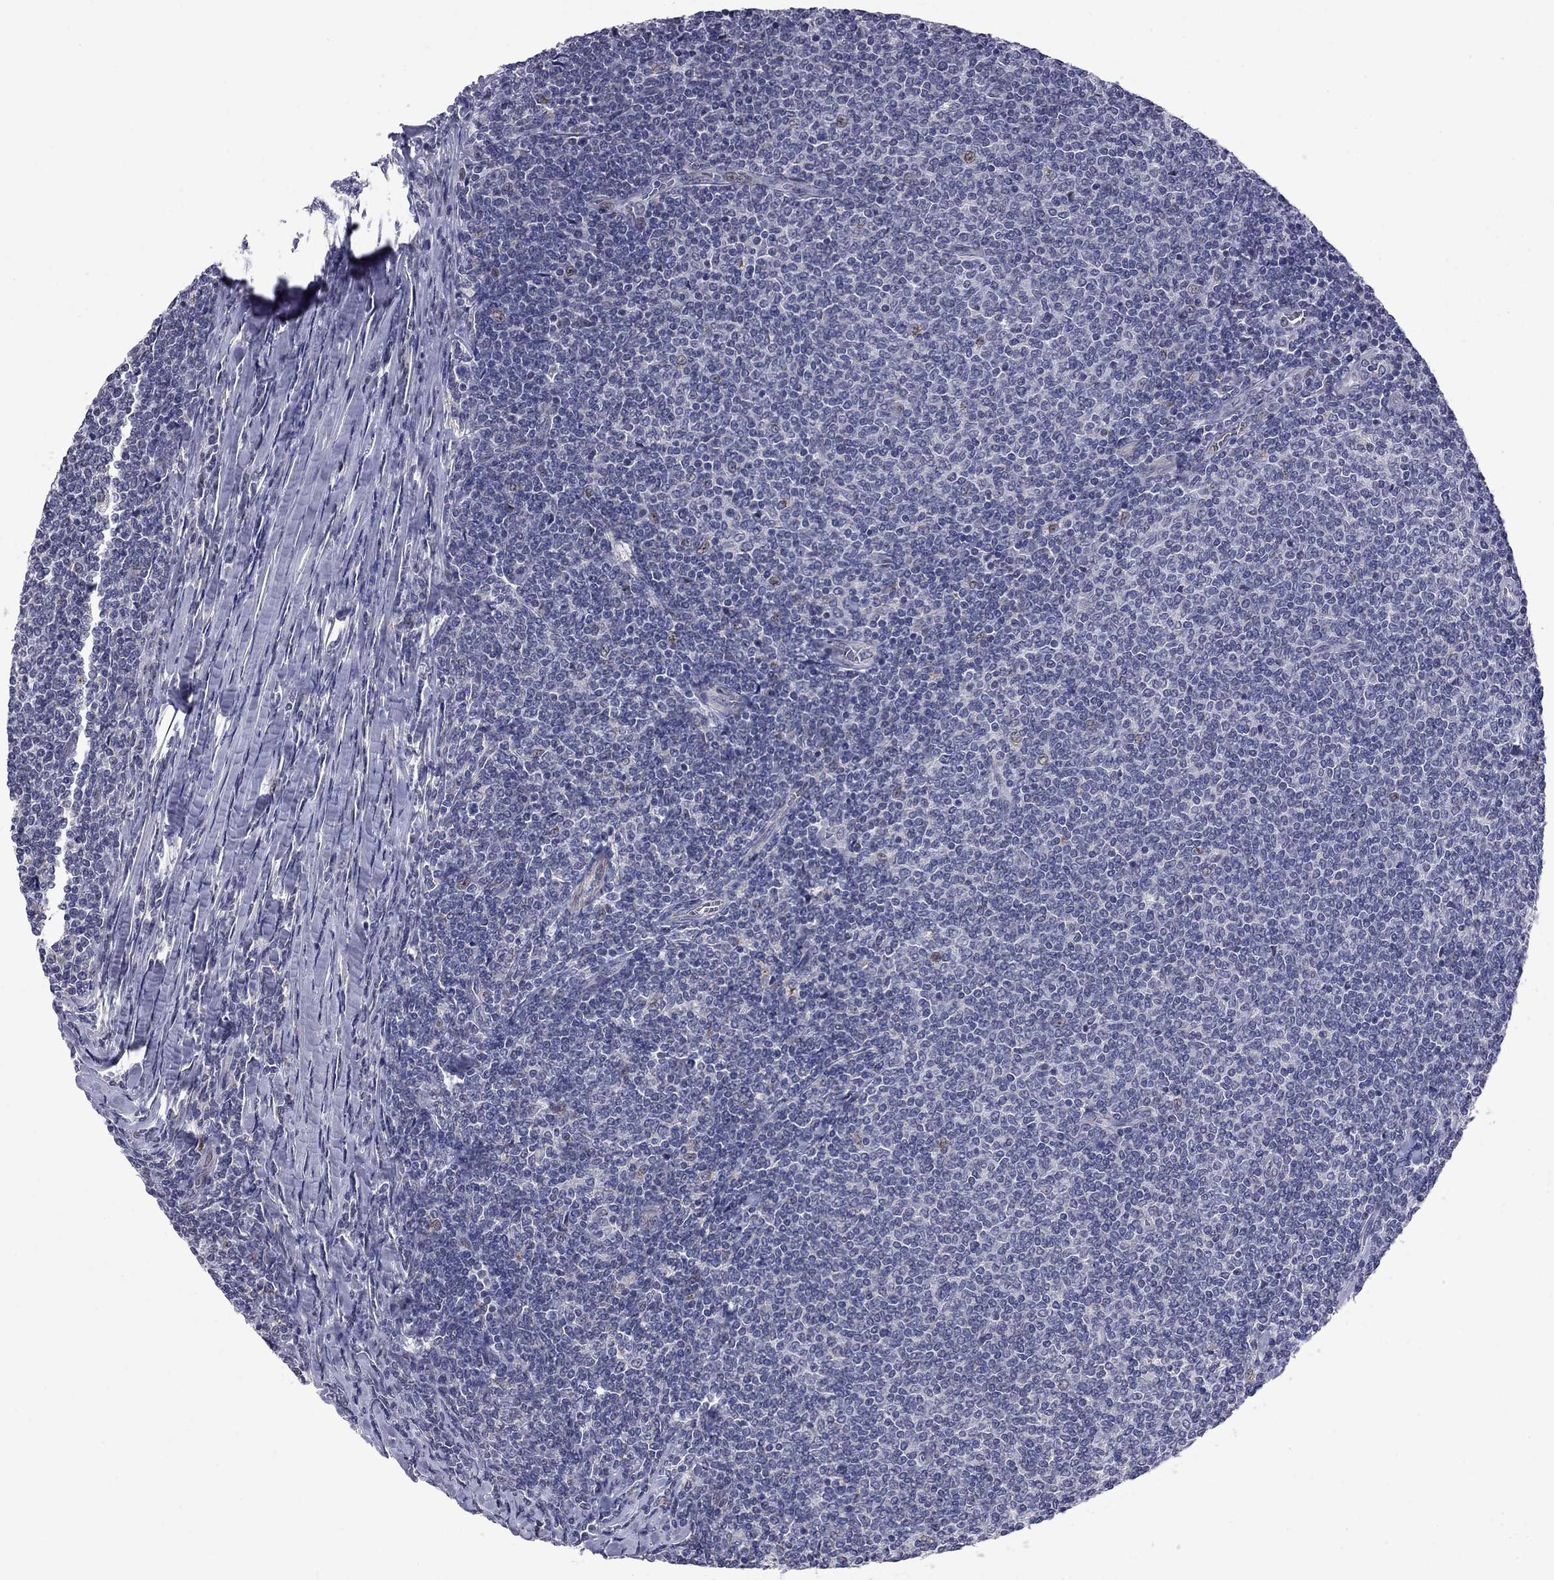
{"staining": {"intensity": "negative", "quantity": "none", "location": "none"}, "tissue": "lymphoma", "cell_type": "Tumor cells", "image_type": "cancer", "snomed": [{"axis": "morphology", "description": "Malignant lymphoma, non-Hodgkin's type, Low grade"}, {"axis": "topography", "description": "Lymph node"}], "caption": "Tumor cells are negative for protein expression in human low-grade malignant lymphoma, non-Hodgkin's type.", "gene": "HTR4", "patient": {"sex": "male", "age": 52}}